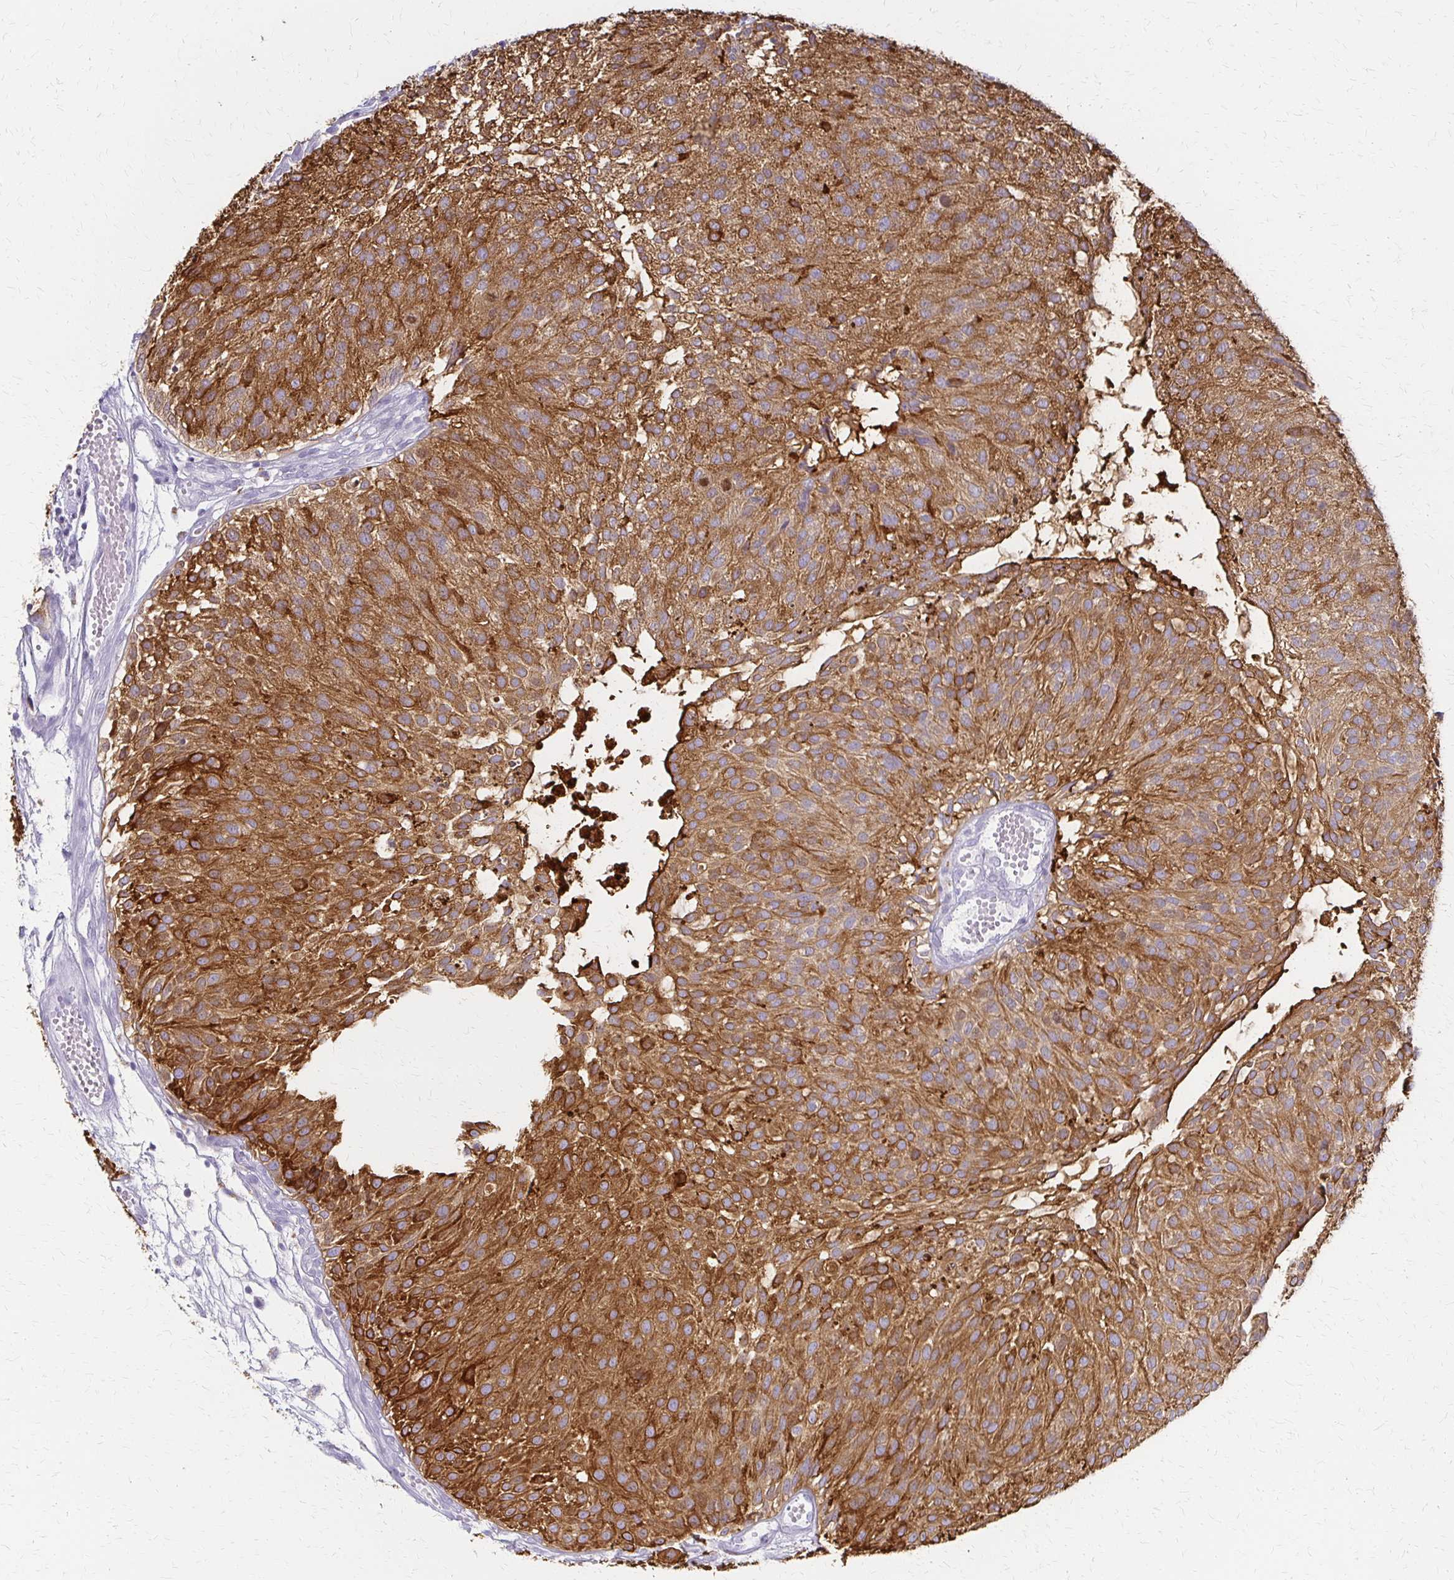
{"staining": {"intensity": "moderate", "quantity": ">75%", "location": "cytoplasmic/membranous"}, "tissue": "urothelial cancer", "cell_type": "Tumor cells", "image_type": "cancer", "snomed": [{"axis": "morphology", "description": "Urothelial carcinoma, NOS"}, {"axis": "topography", "description": "Urinary bladder"}], "caption": "Immunohistochemistry (IHC) of human urothelial cancer exhibits medium levels of moderate cytoplasmic/membranous expression in about >75% of tumor cells.", "gene": "IVL", "patient": {"sex": "male", "age": 84}}